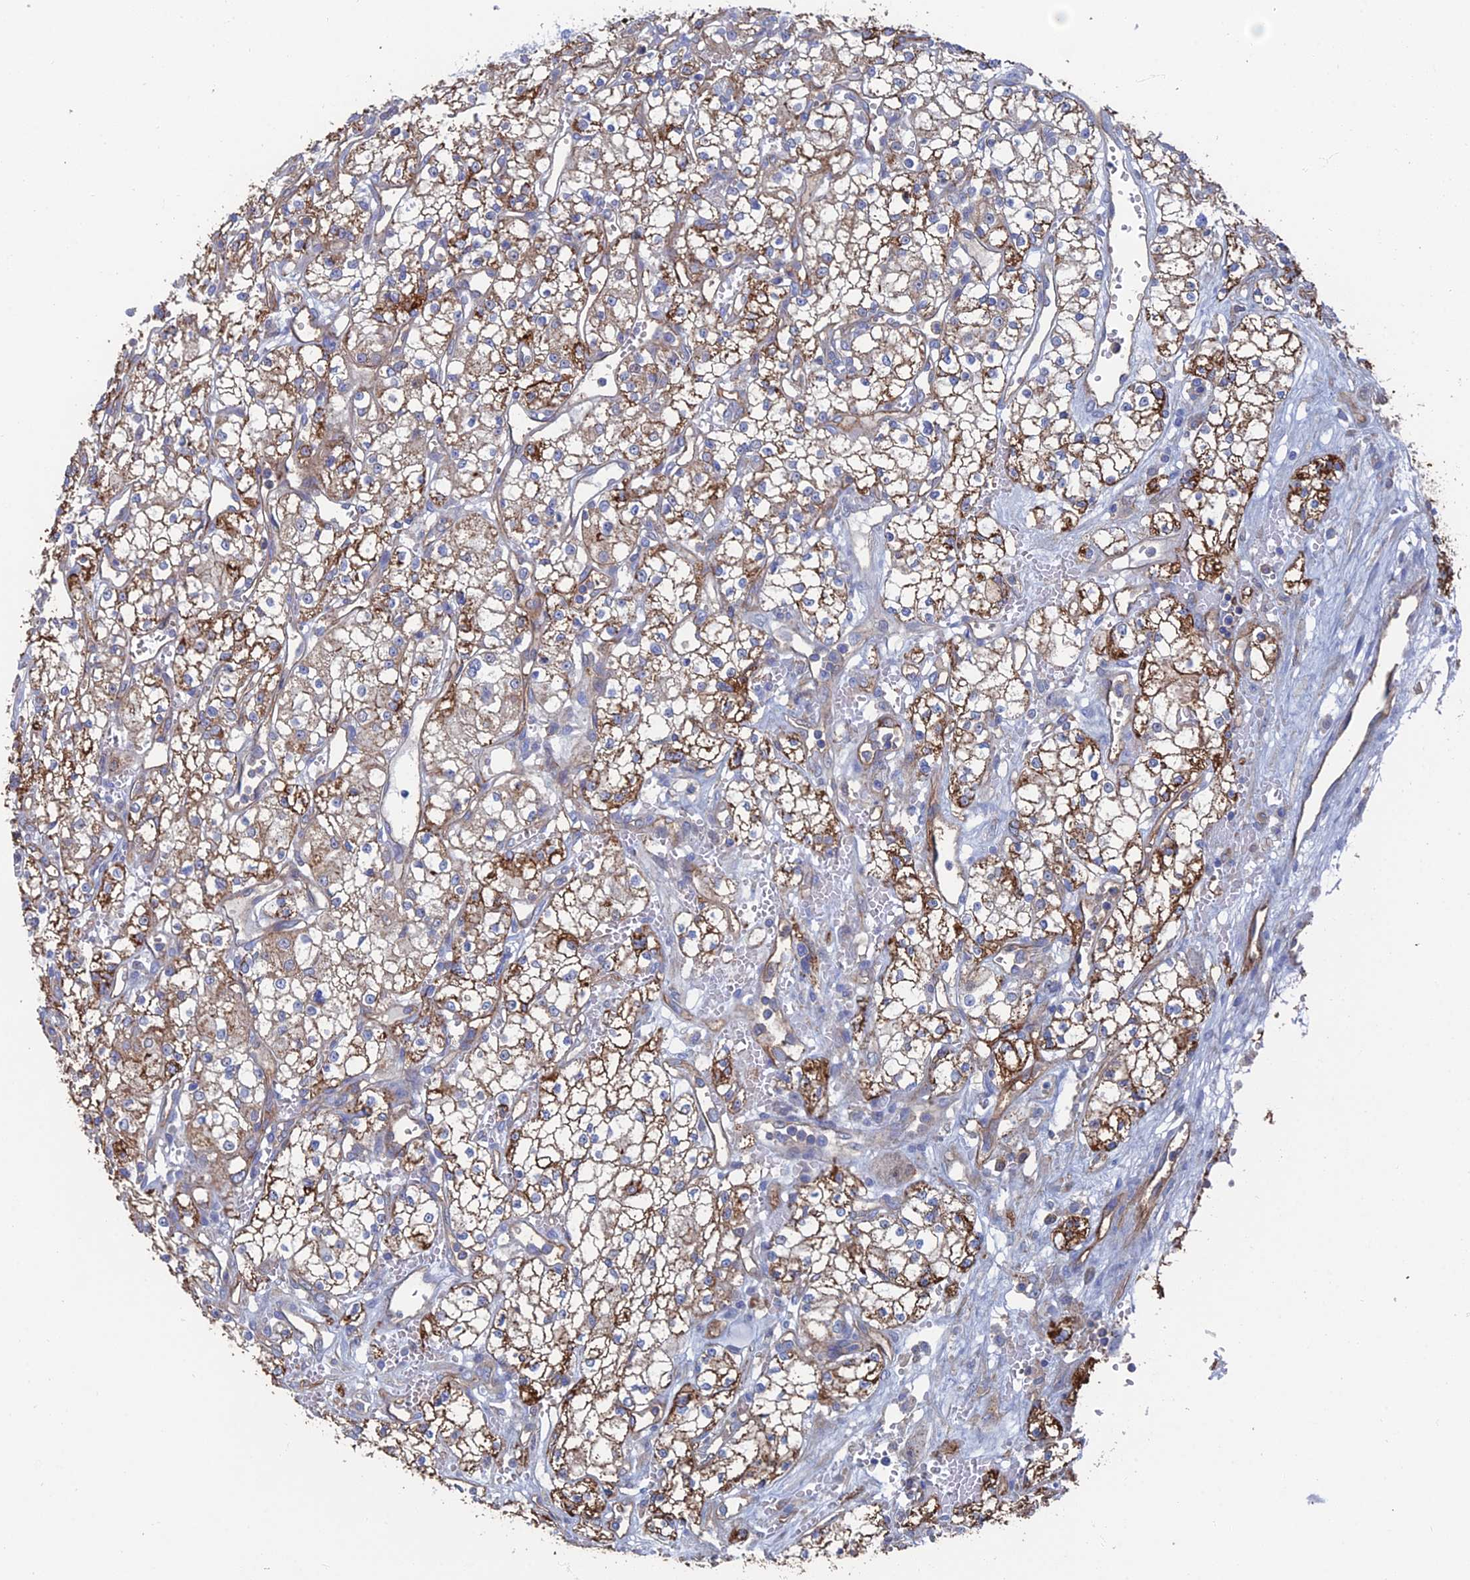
{"staining": {"intensity": "moderate", "quantity": "25%-75%", "location": "cytoplasmic/membranous"}, "tissue": "renal cancer", "cell_type": "Tumor cells", "image_type": "cancer", "snomed": [{"axis": "morphology", "description": "Adenocarcinoma, NOS"}, {"axis": "topography", "description": "Kidney"}], "caption": "Renal cancer (adenocarcinoma) stained for a protein (brown) shows moderate cytoplasmic/membranous positive positivity in about 25%-75% of tumor cells.", "gene": "SNX11", "patient": {"sex": "male", "age": 59}}